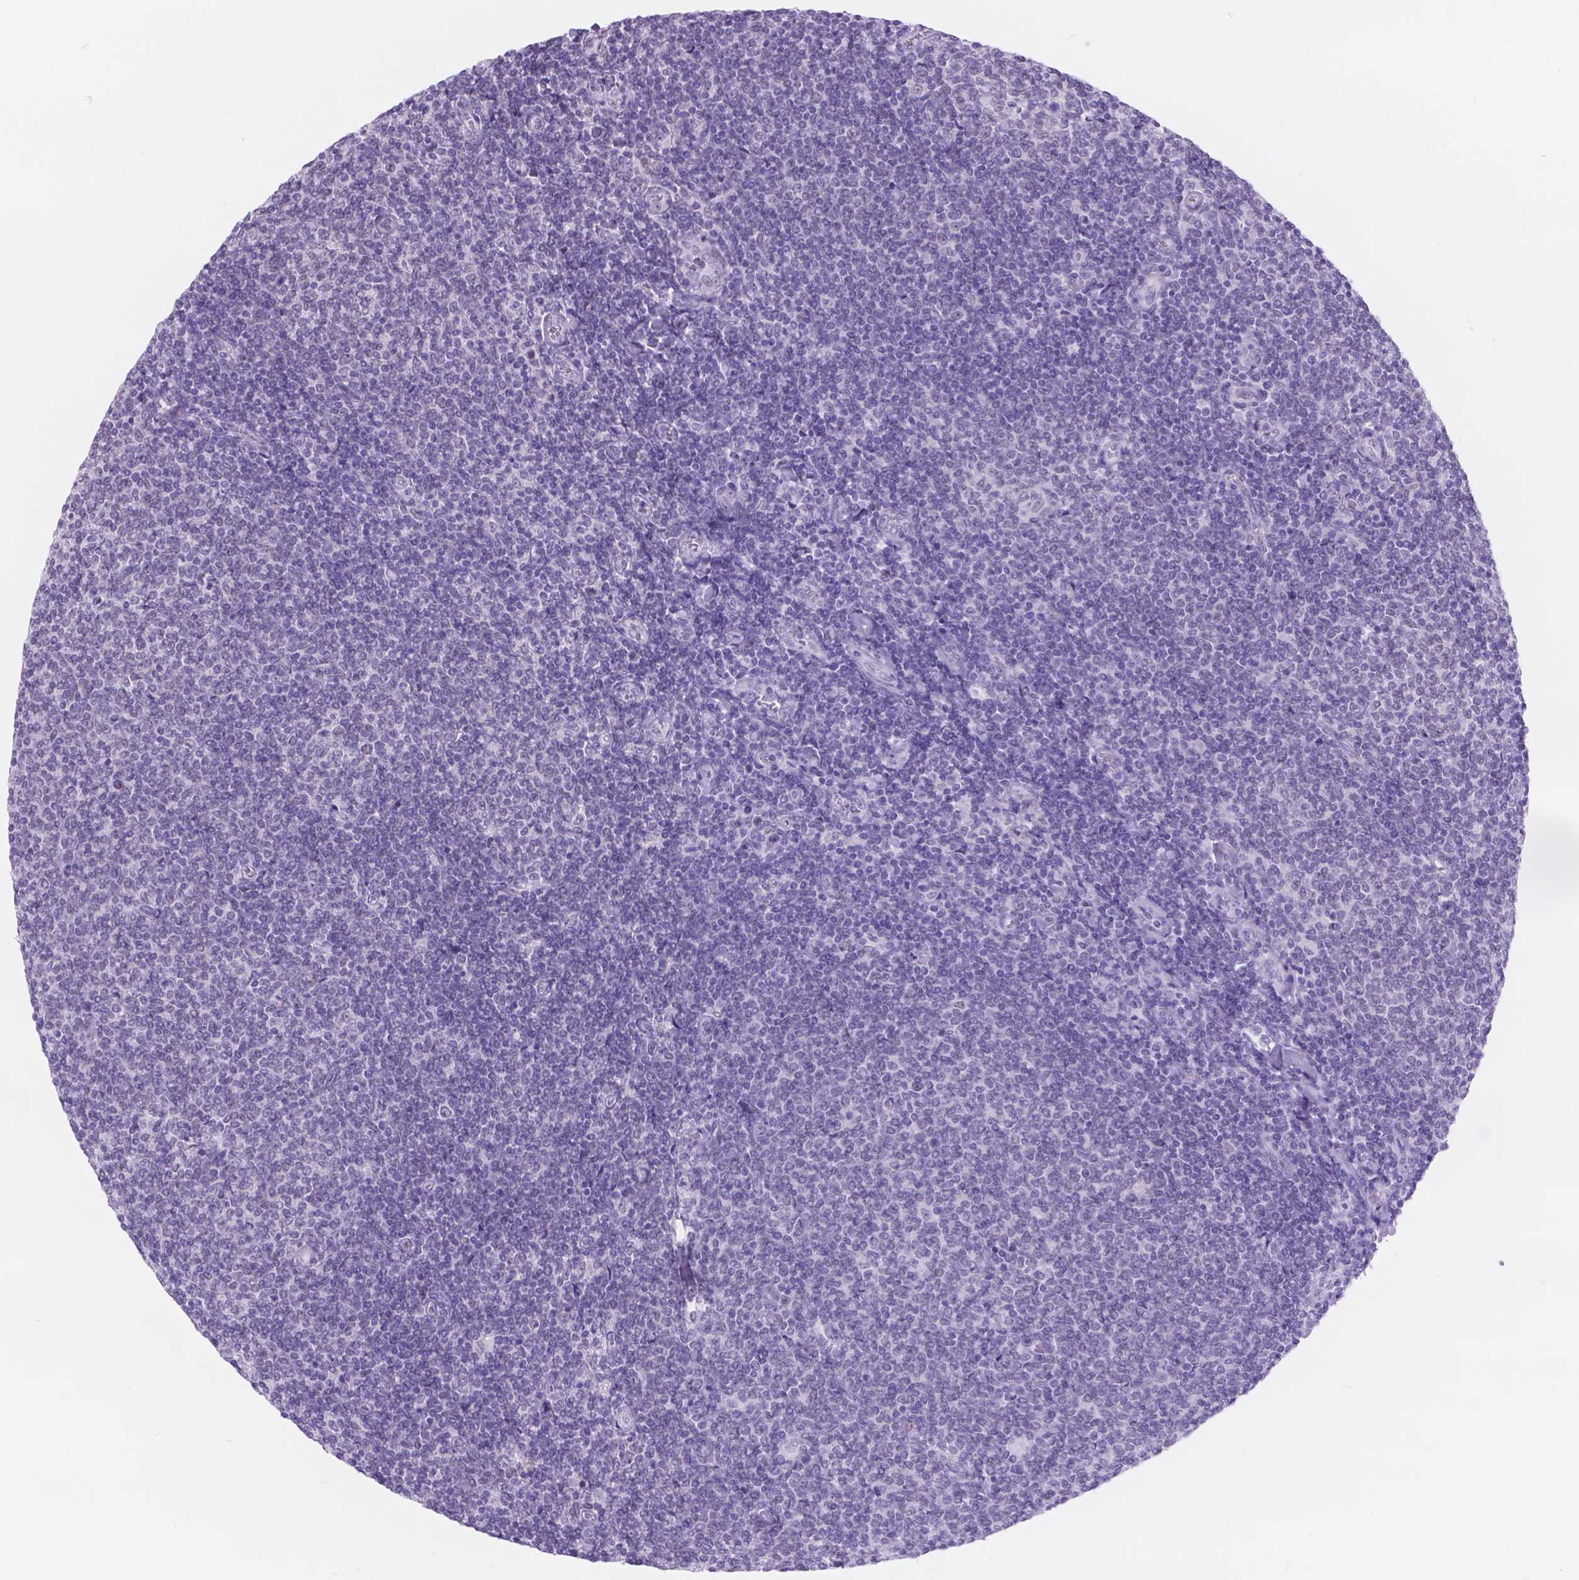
{"staining": {"intensity": "negative", "quantity": "none", "location": "none"}, "tissue": "lymphoma", "cell_type": "Tumor cells", "image_type": "cancer", "snomed": [{"axis": "morphology", "description": "Malignant lymphoma, non-Hodgkin's type, Low grade"}, {"axis": "topography", "description": "Lymph node"}], "caption": "This image is of lymphoma stained with IHC to label a protein in brown with the nuclei are counter-stained blue. There is no positivity in tumor cells.", "gene": "DCC", "patient": {"sex": "male", "age": 52}}